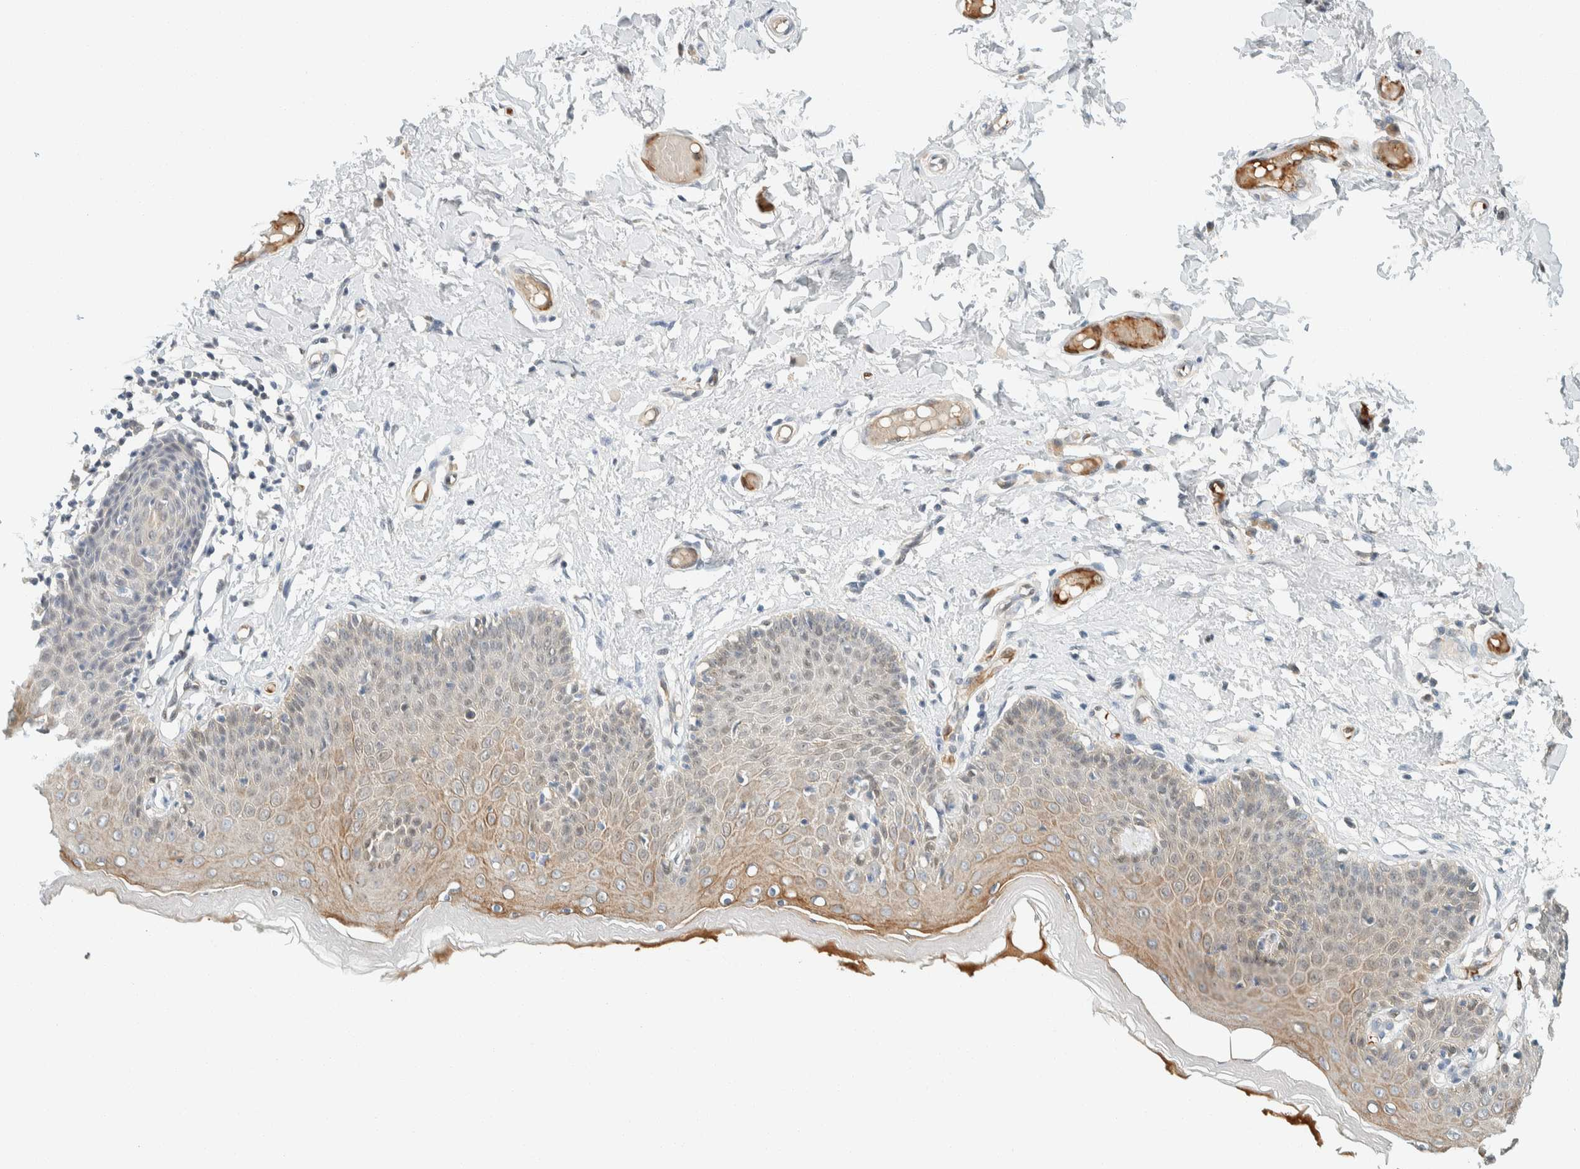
{"staining": {"intensity": "moderate", "quantity": ">75%", "location": "cytoplasmic/membranous"}, "tissue": "skin", "cell_type": "Epidermal cells", "image_type": "normal", "snomed": [{"axis": "morphology", "description": "Normal tissue, NOS"}, {"axis": "topography", "description": "Vulva"}], "caption": "Skin stained for a protein (brown) exhibits moderate cytoplasmic/membranous positive positivity in about >75% of epidermal cells.", "gene": "TSTD2", "patient": {"sex": "female", "age": 66}}